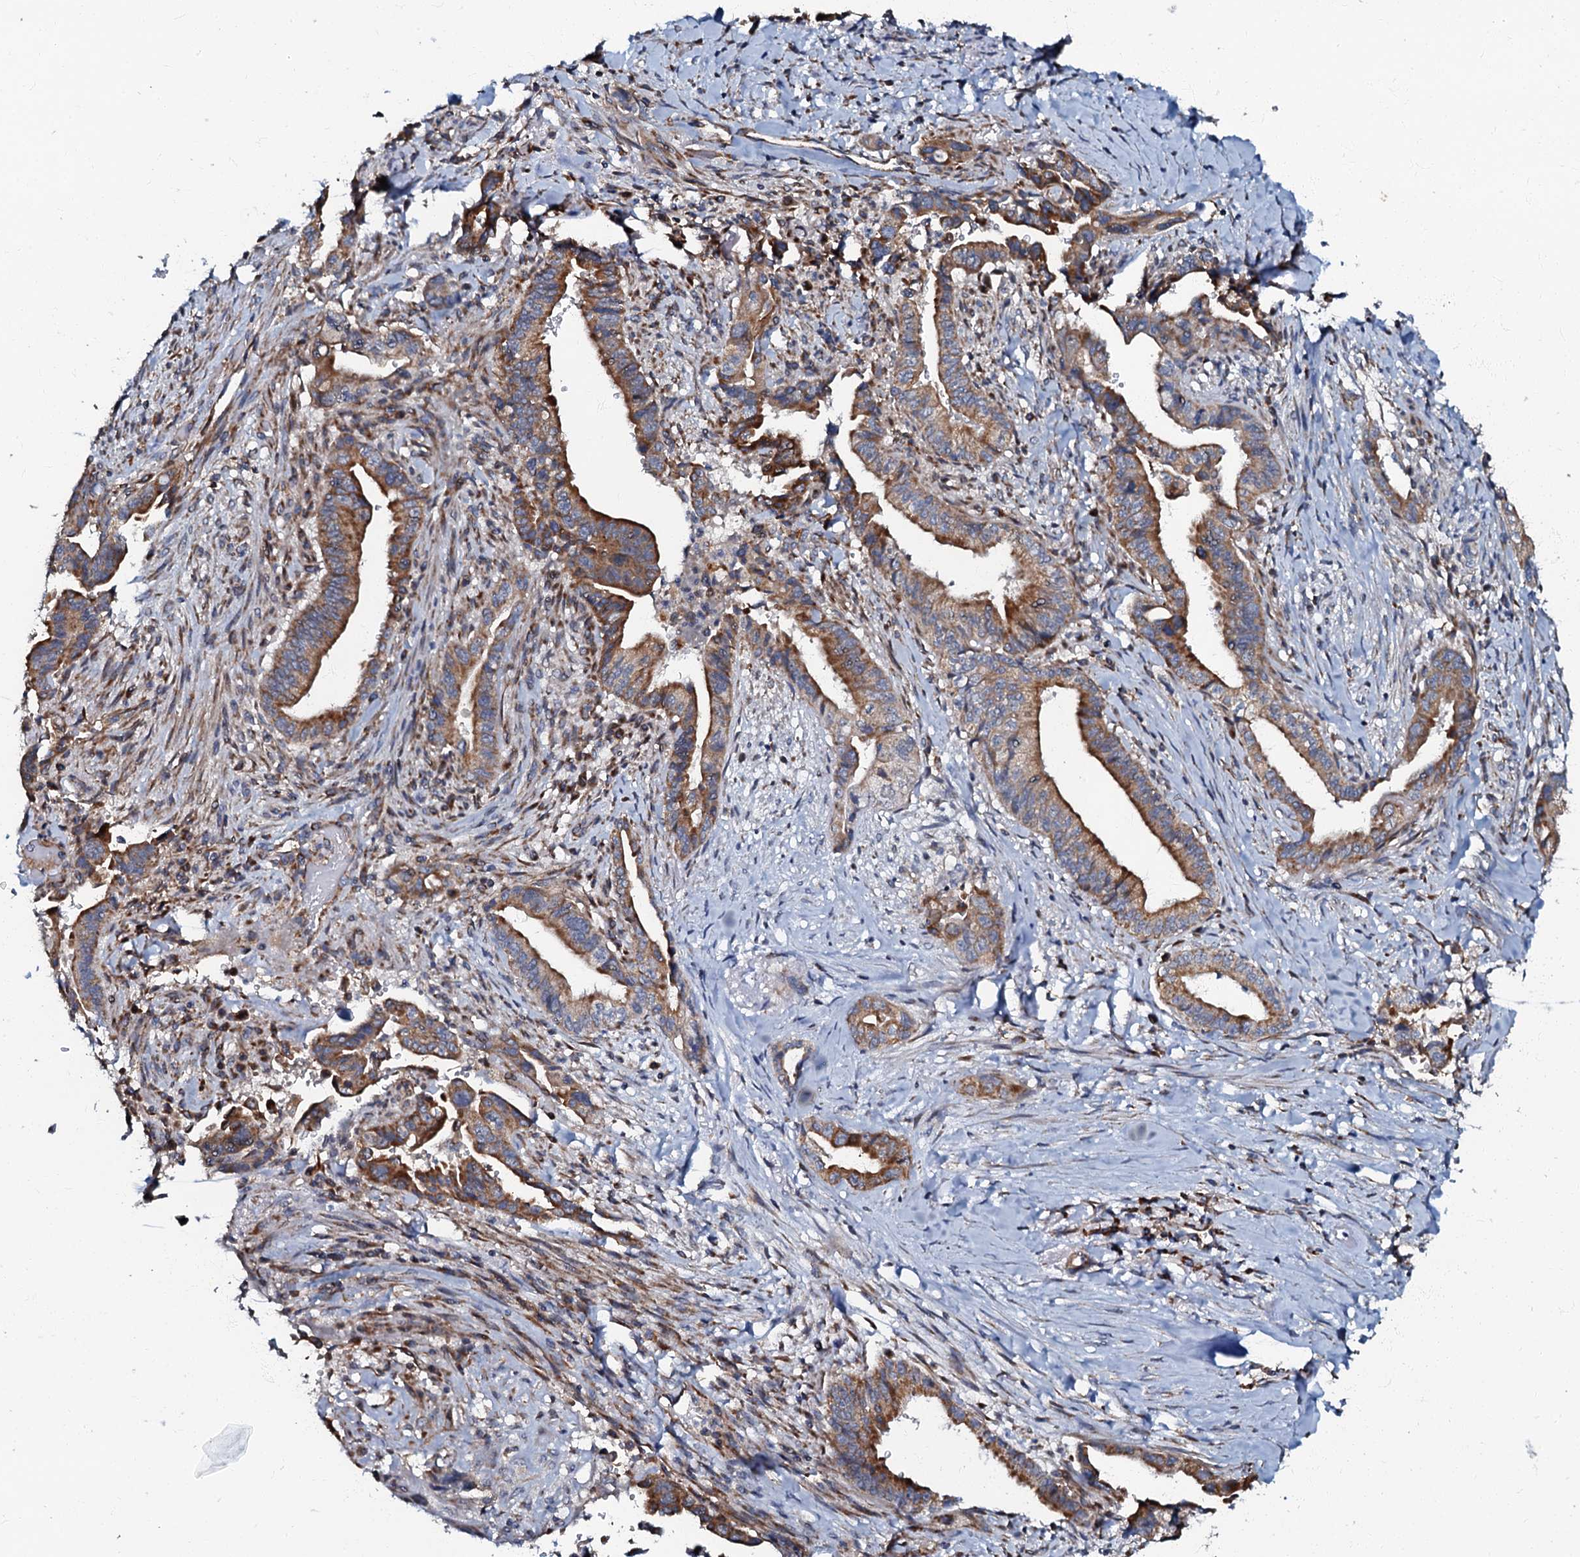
{"staining": {"intensity": "moderate", "quantity": ">75%", "location": "cytoplasmic/membranous"}, "tissue": "pancreatic cancer", "cell_type": "Tumor cells", "image_type": "cancer", "snomed": [{"axis": "morphology", "description": "Adenocarcinoma, NOS"}, {"axis": "topography", "description": "Pancreas"}], "caption": "Adenocarcinoma (pancreatic) tissue demonstrates moderate cytoplasmic/membranous expression in about >75% of tumor cells", "gene": "NDUFA12", "patient": {"sex": "male", "age": 70}}